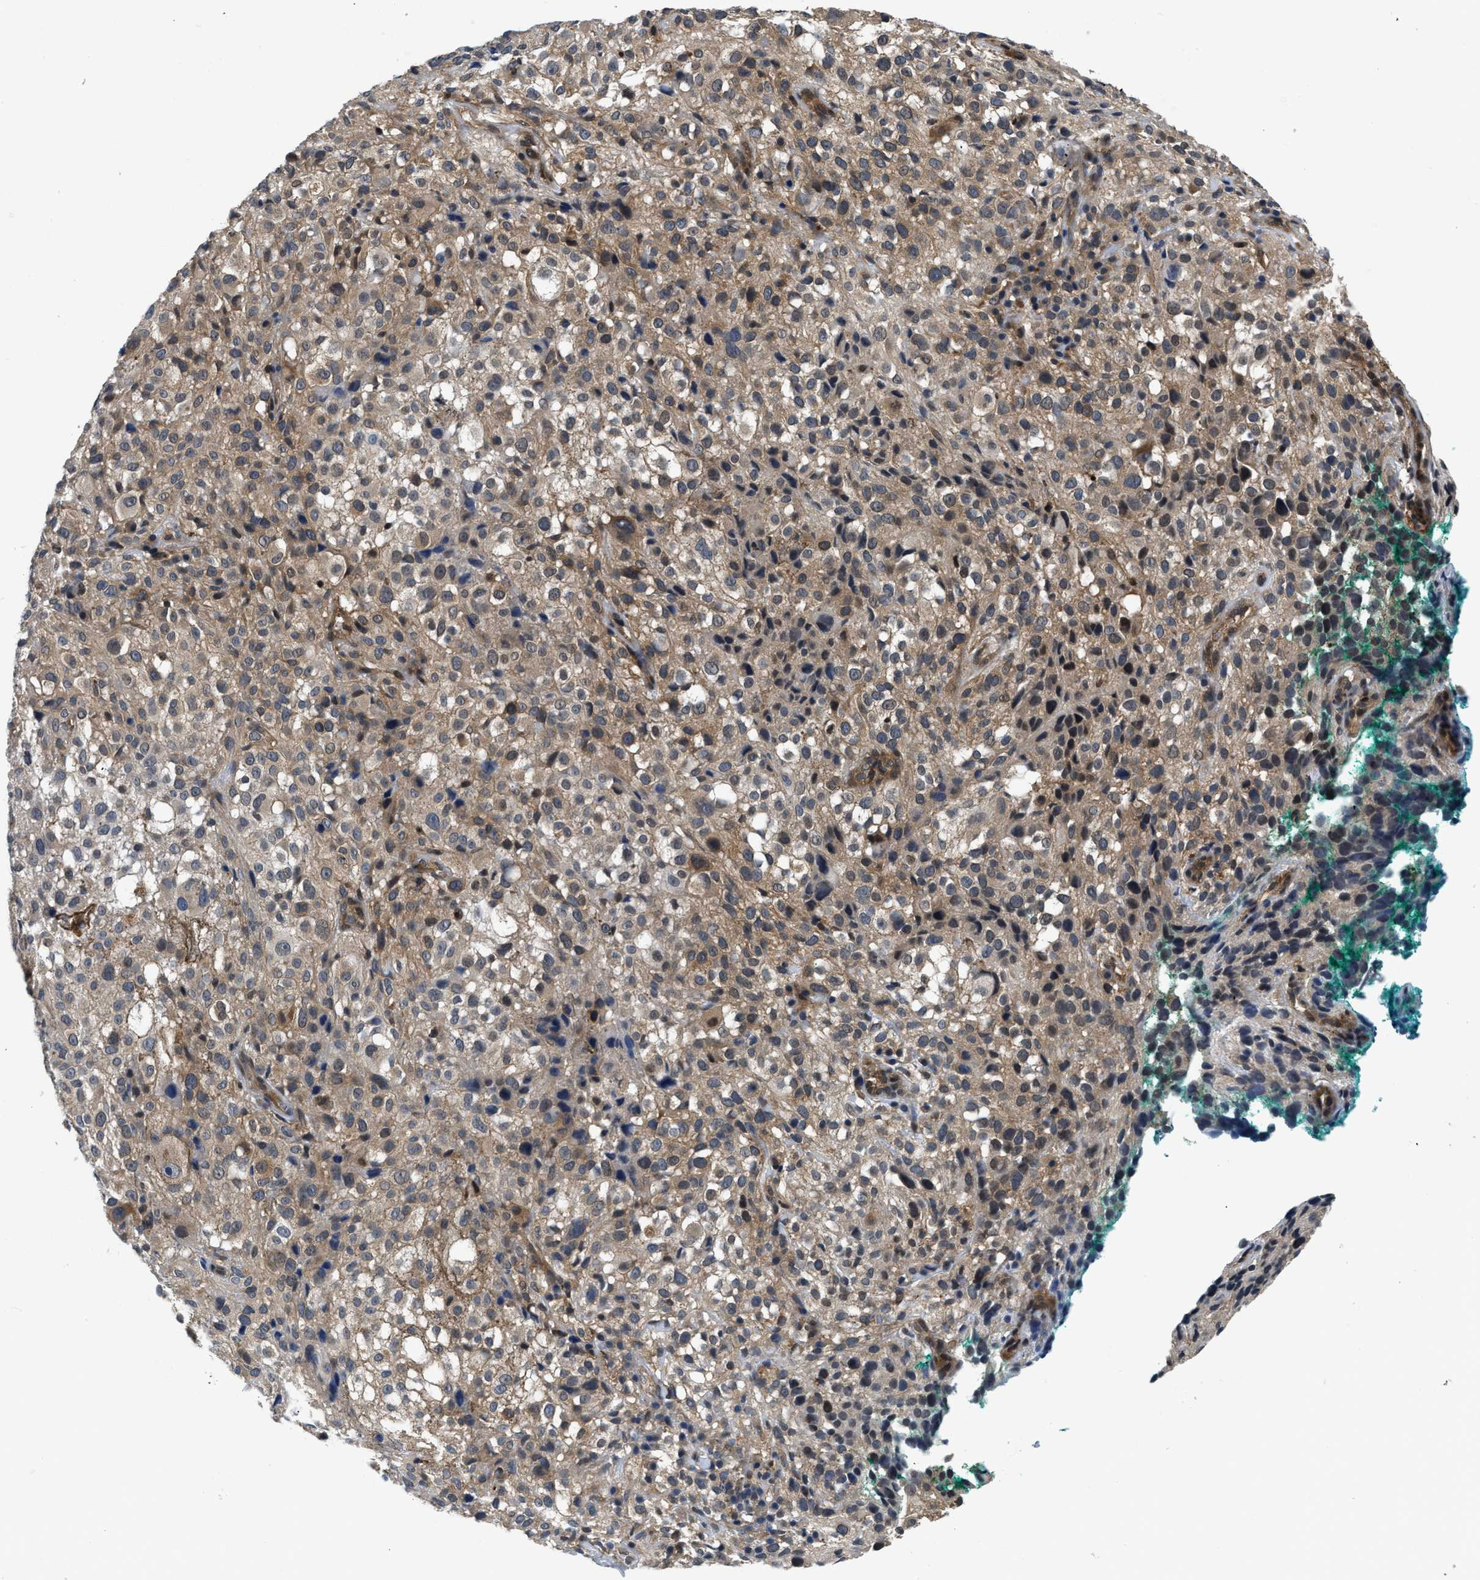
{"staining": {"intensity": "moderate", "quantity": ">75%", "location": "cytoplasmic/membranous"}, "tissue": "melanoma", "cell_type": "Tumor cells", "image_type": "cancer", "snomed": [{"axis": "morphology", "description": "Necrosis, NOS"}, {"axis": "morphology", "description": "Malignant melanoma, NOS"}, {"axis": "topography", "description": "Skin"}], "caption": "This photomicrograph demonstrates immunohistochemistry staining of human malignant melanoma, with medium moderate cytoplasmic/membranous positivity in approximately >75% of tumor cells.", "gene": "SMAD4", "patient": {"sex": "female", "age": 87}}